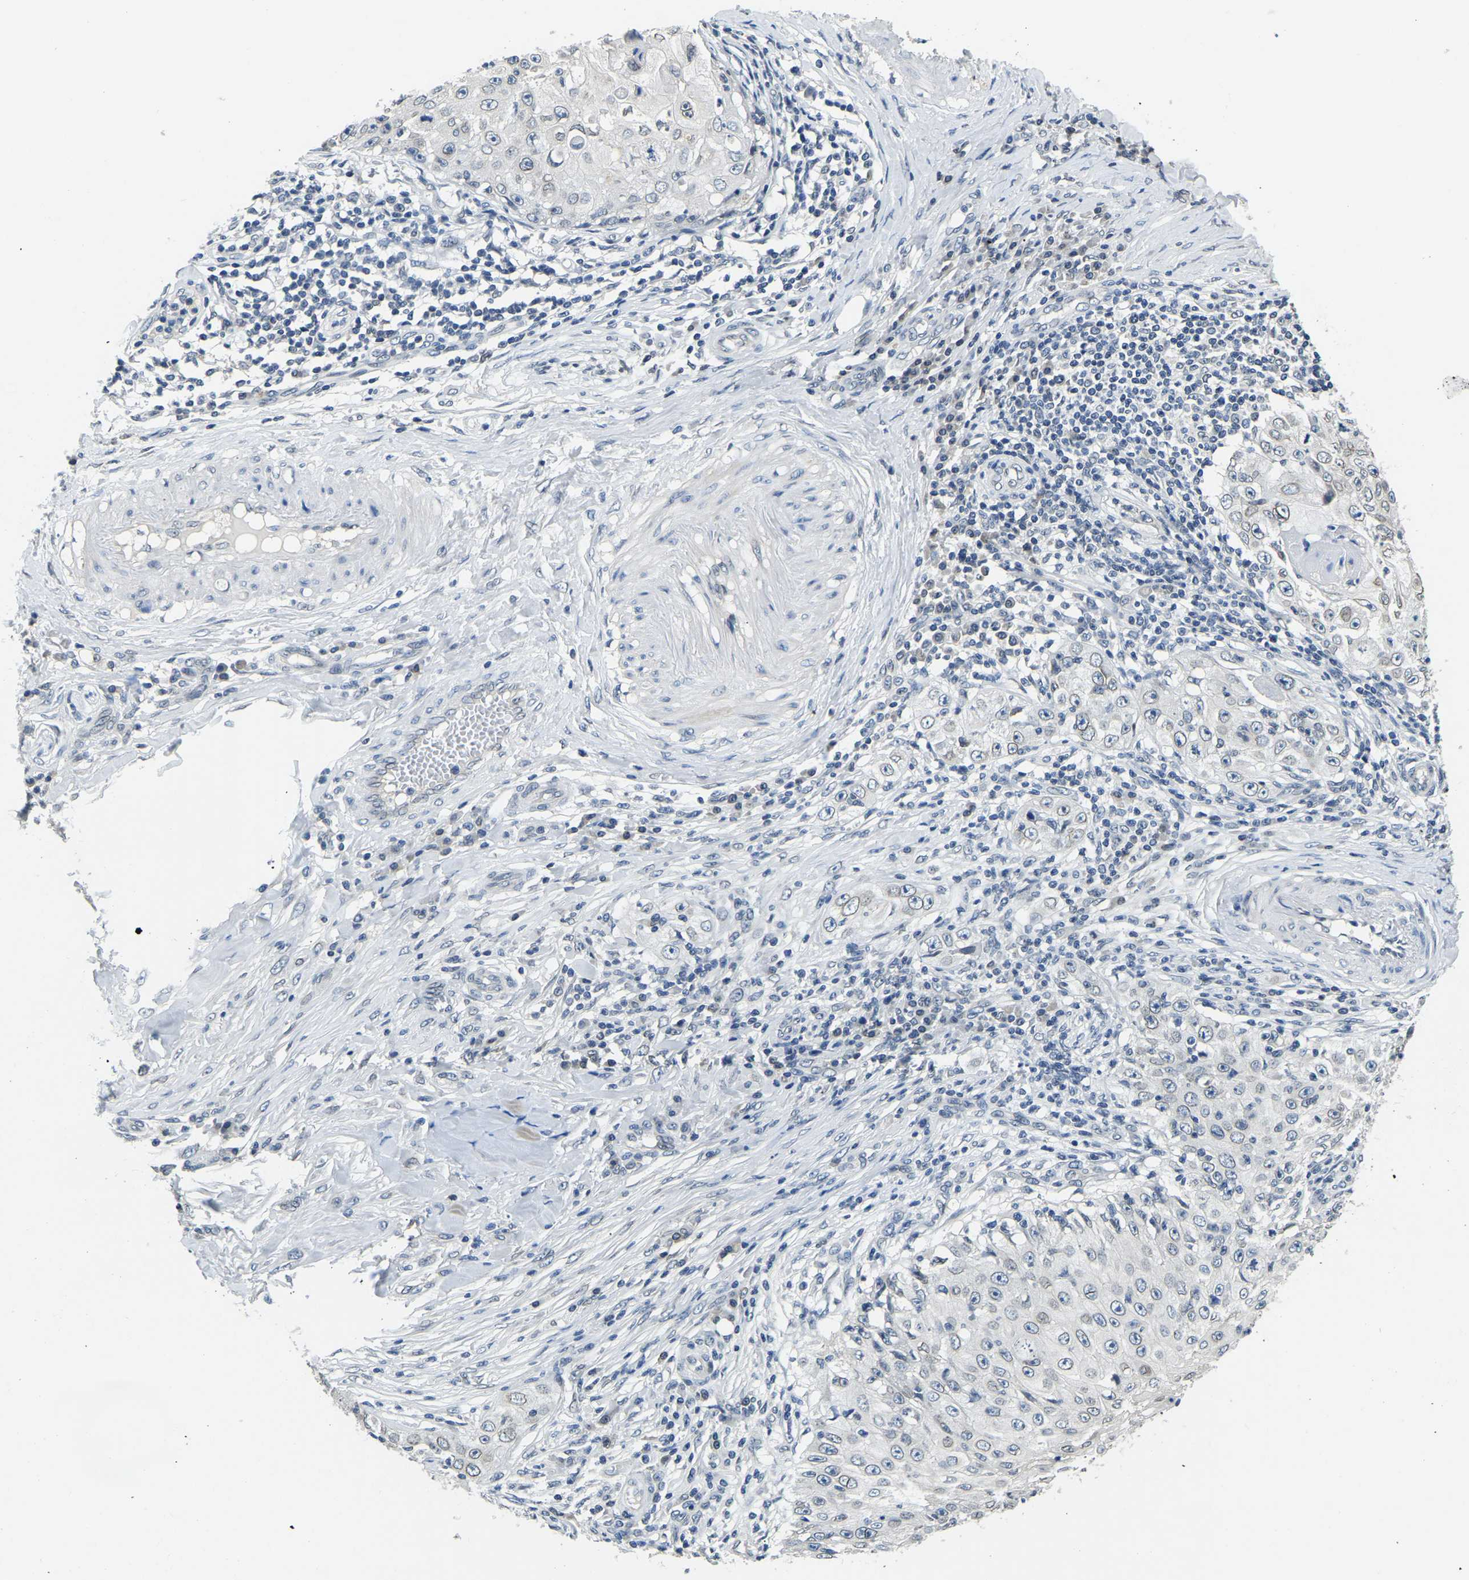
{"staining": {"intensity": "negative", "quantity": "none", "location": "none"}, "tissue": "skin cancer", "cell_type": "Tumor cells", "image_type": "cancer", "snomed": [{"axis": "morphology", "description": "Squamous cell carcinoma, NOS"}, {"axis": "topography", "description": "Skin"}], "caption": "The immunohistochemistry histopathology image has no significant expression in tumor cells of squamous cell carcinoma (skin) tissue.", "gene": "RANBP2", "patient": {"sex": "male", "age": 86}}